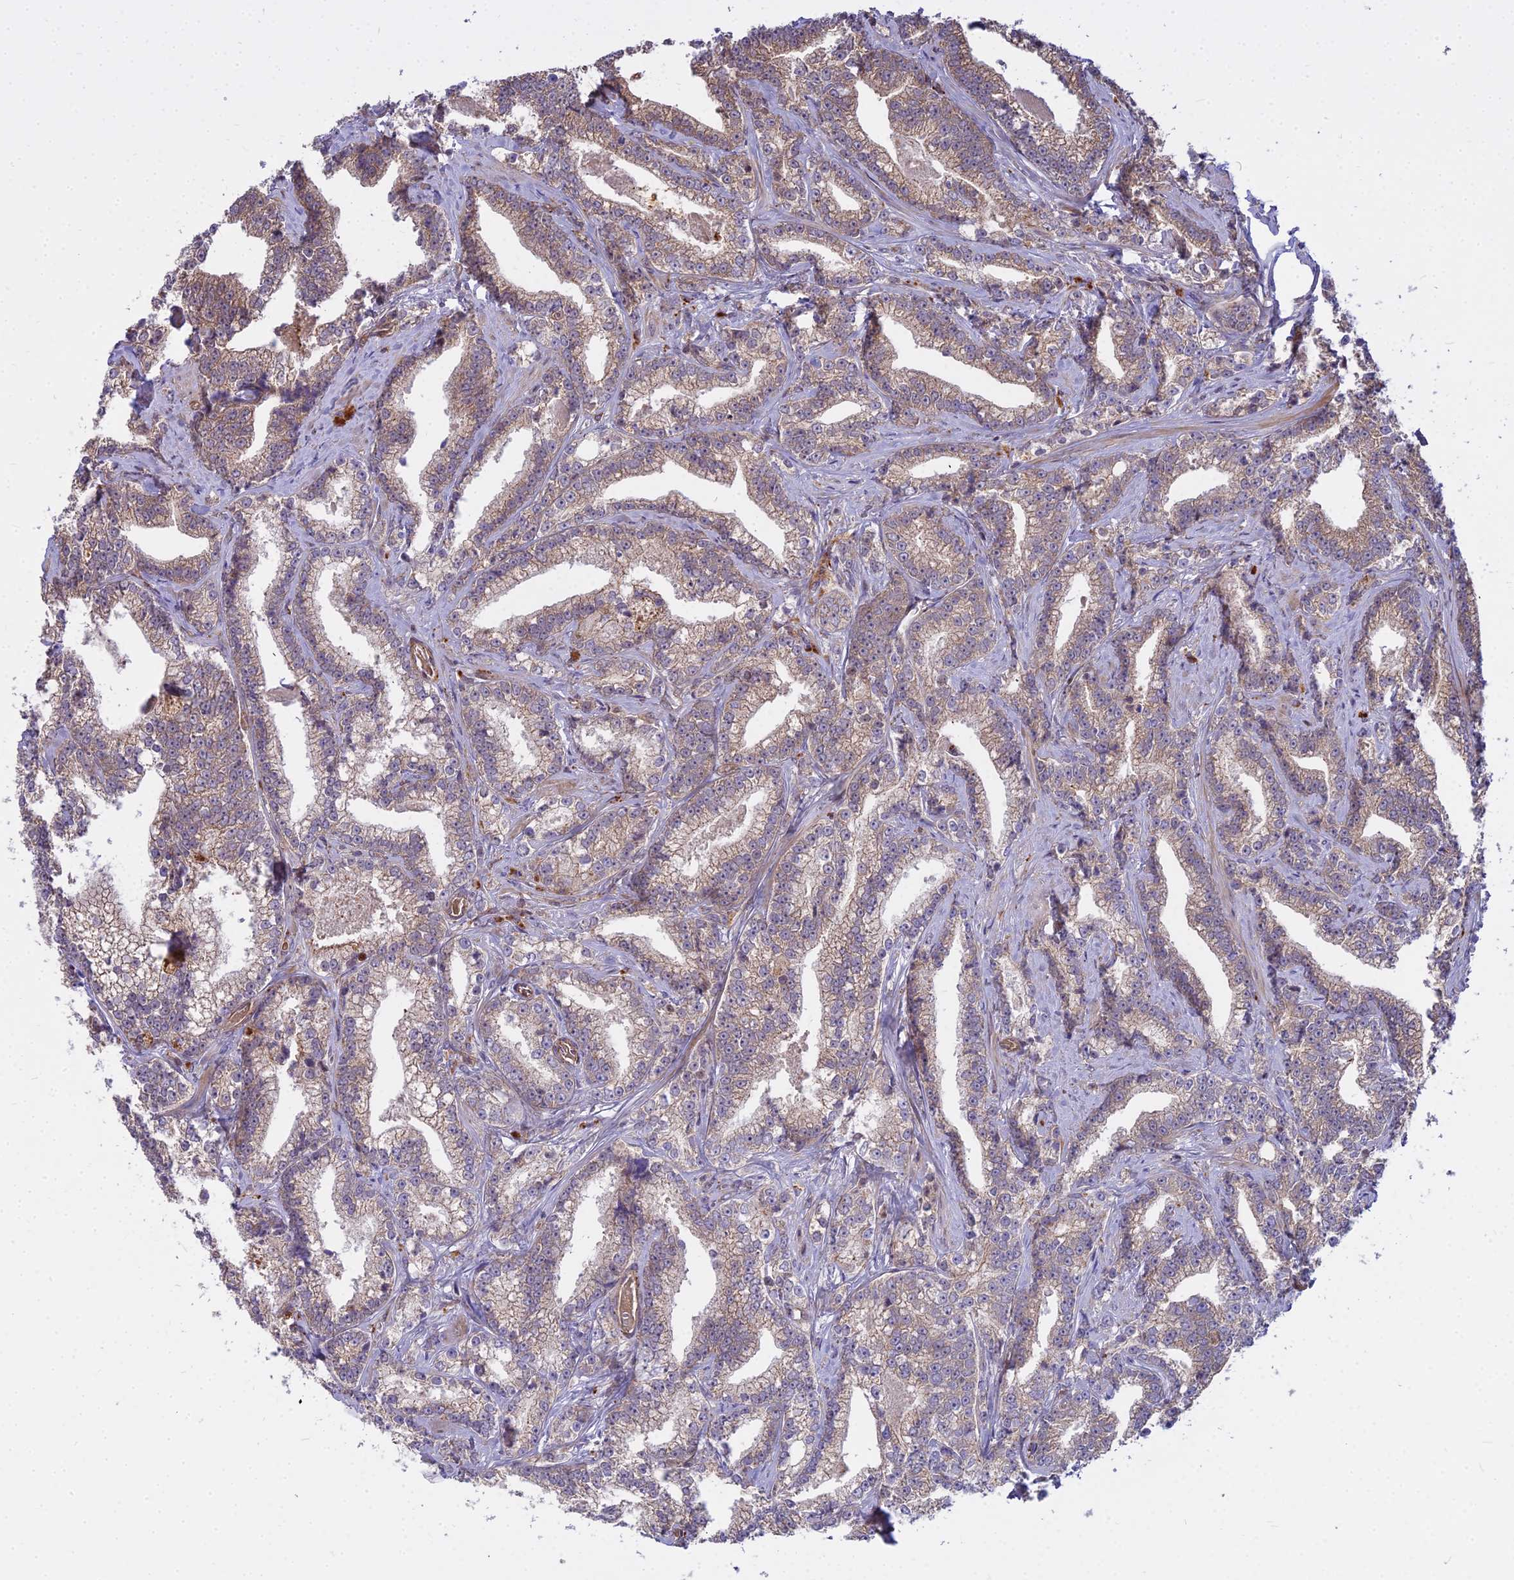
{"staining": {"intensity": "moderate", "quantity": "25%-75%", "location": "cytoplasmic/membranous"}, "tissue": "prostate cancer", "cell_type": "Tumor cells", "image_type": "cancer", "snomed": [{"axis": "morphology", "description": "Adenocarcinoma, High grade"}, {"axis": "topography", "description": "Prostate and seminal vesicle, NOS"}], "caption": "IHC image of adenocarcinoma (high-grade) (prostate) stained for a protein (brown), which shows medium levels of moderate cytoplasmic/membranous positivity in about 25%-75% of tumor cells.", "gene": "GLYATL3", "patient": {"sex": "male", "age": 67}}